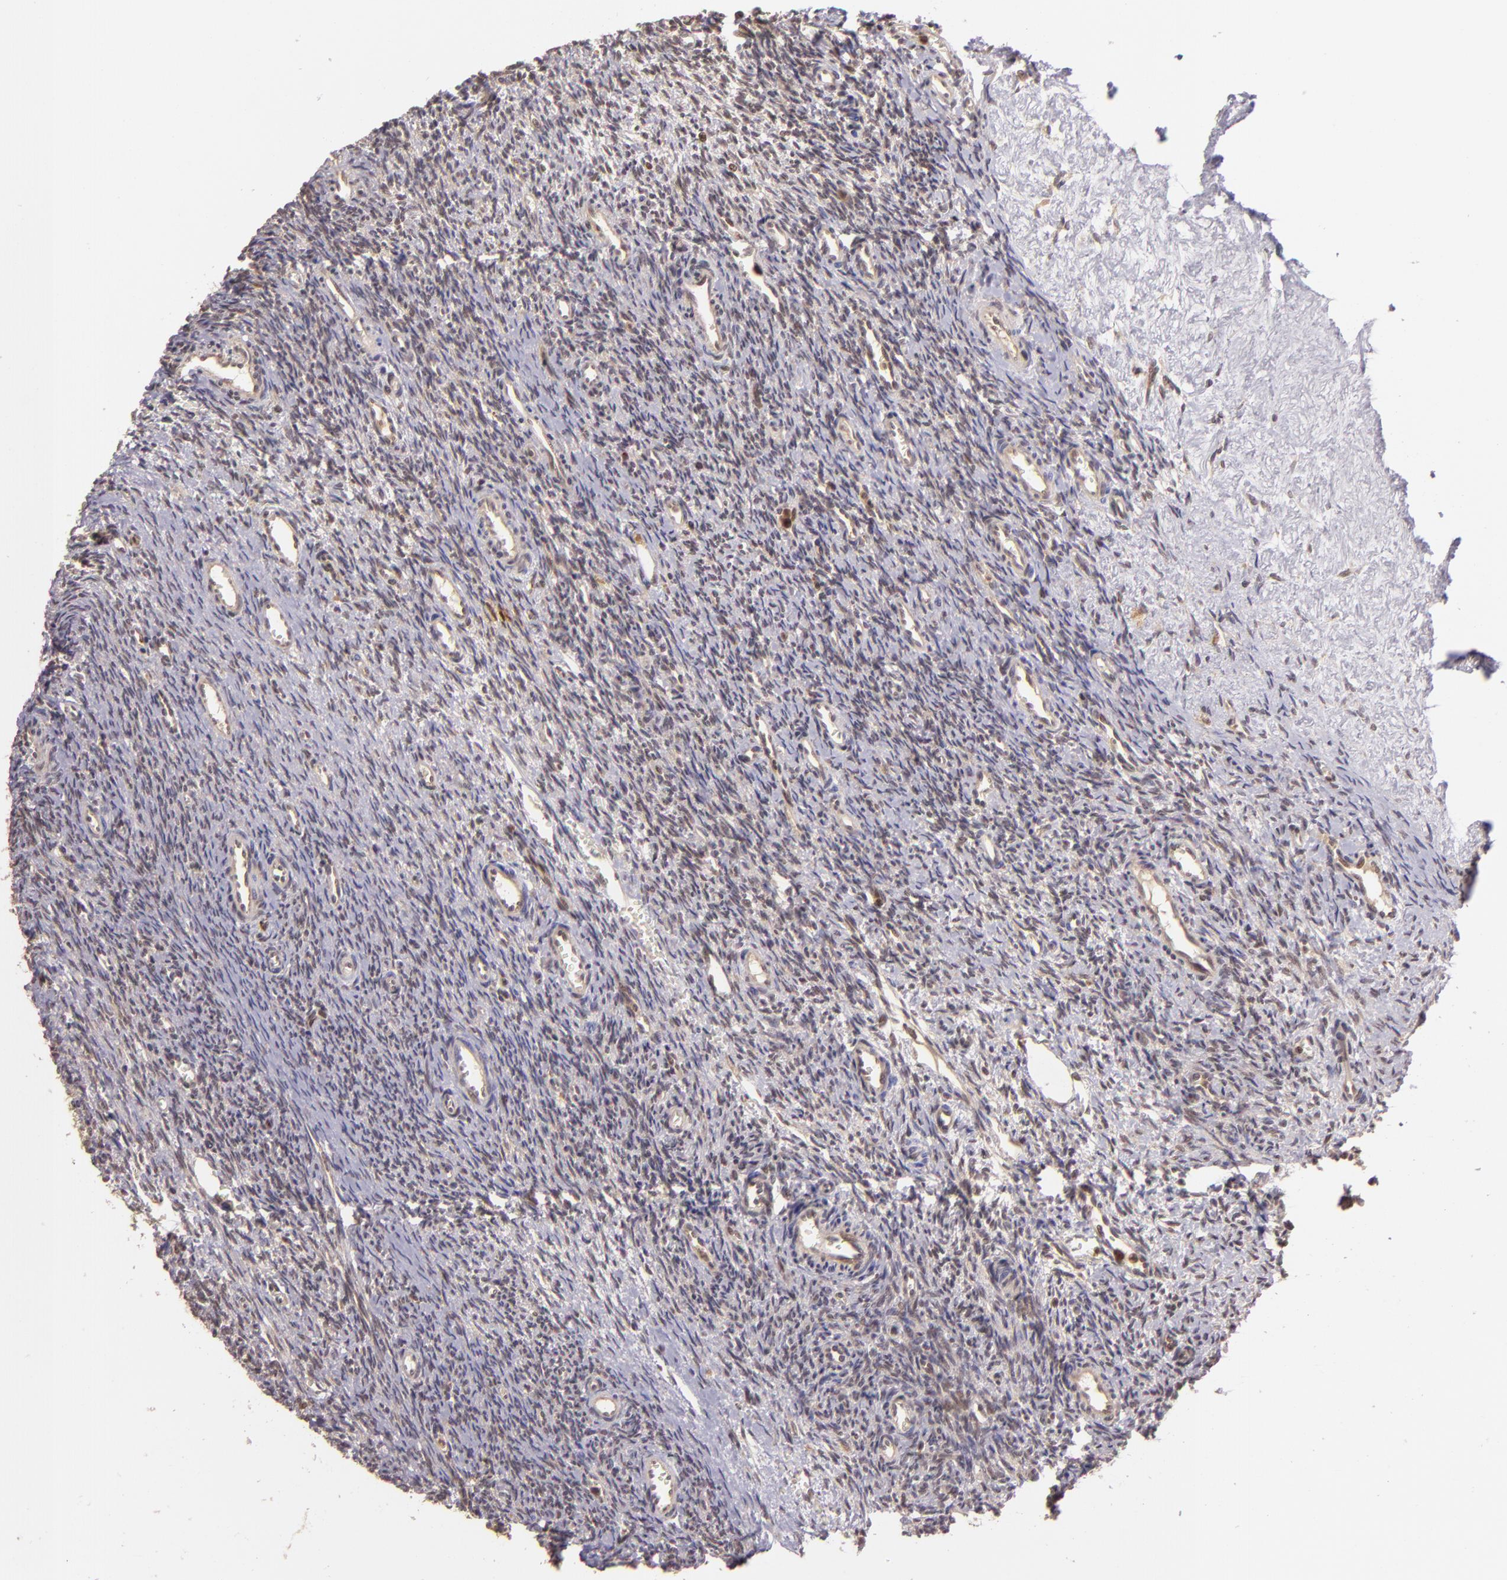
{"staining": {"intensity": "negative", "quantity": "none", "location": "none"}, "tissue": "ovary", "cell_type": "Ovarian stroma cells", "image_type": "normal", "snomed": [{"axis": "morphology", "description": "Normal tissue, NOS"}, {"axis": "topography", "description": "Ovary"}], "caption": "Protein analysis of normal ovary reveals no significant positivity in ovarian stroma cells. Nuclei are stained in blue.", "gene": "TXNRD2", "patient": {"sex": "female", "age": 39}}